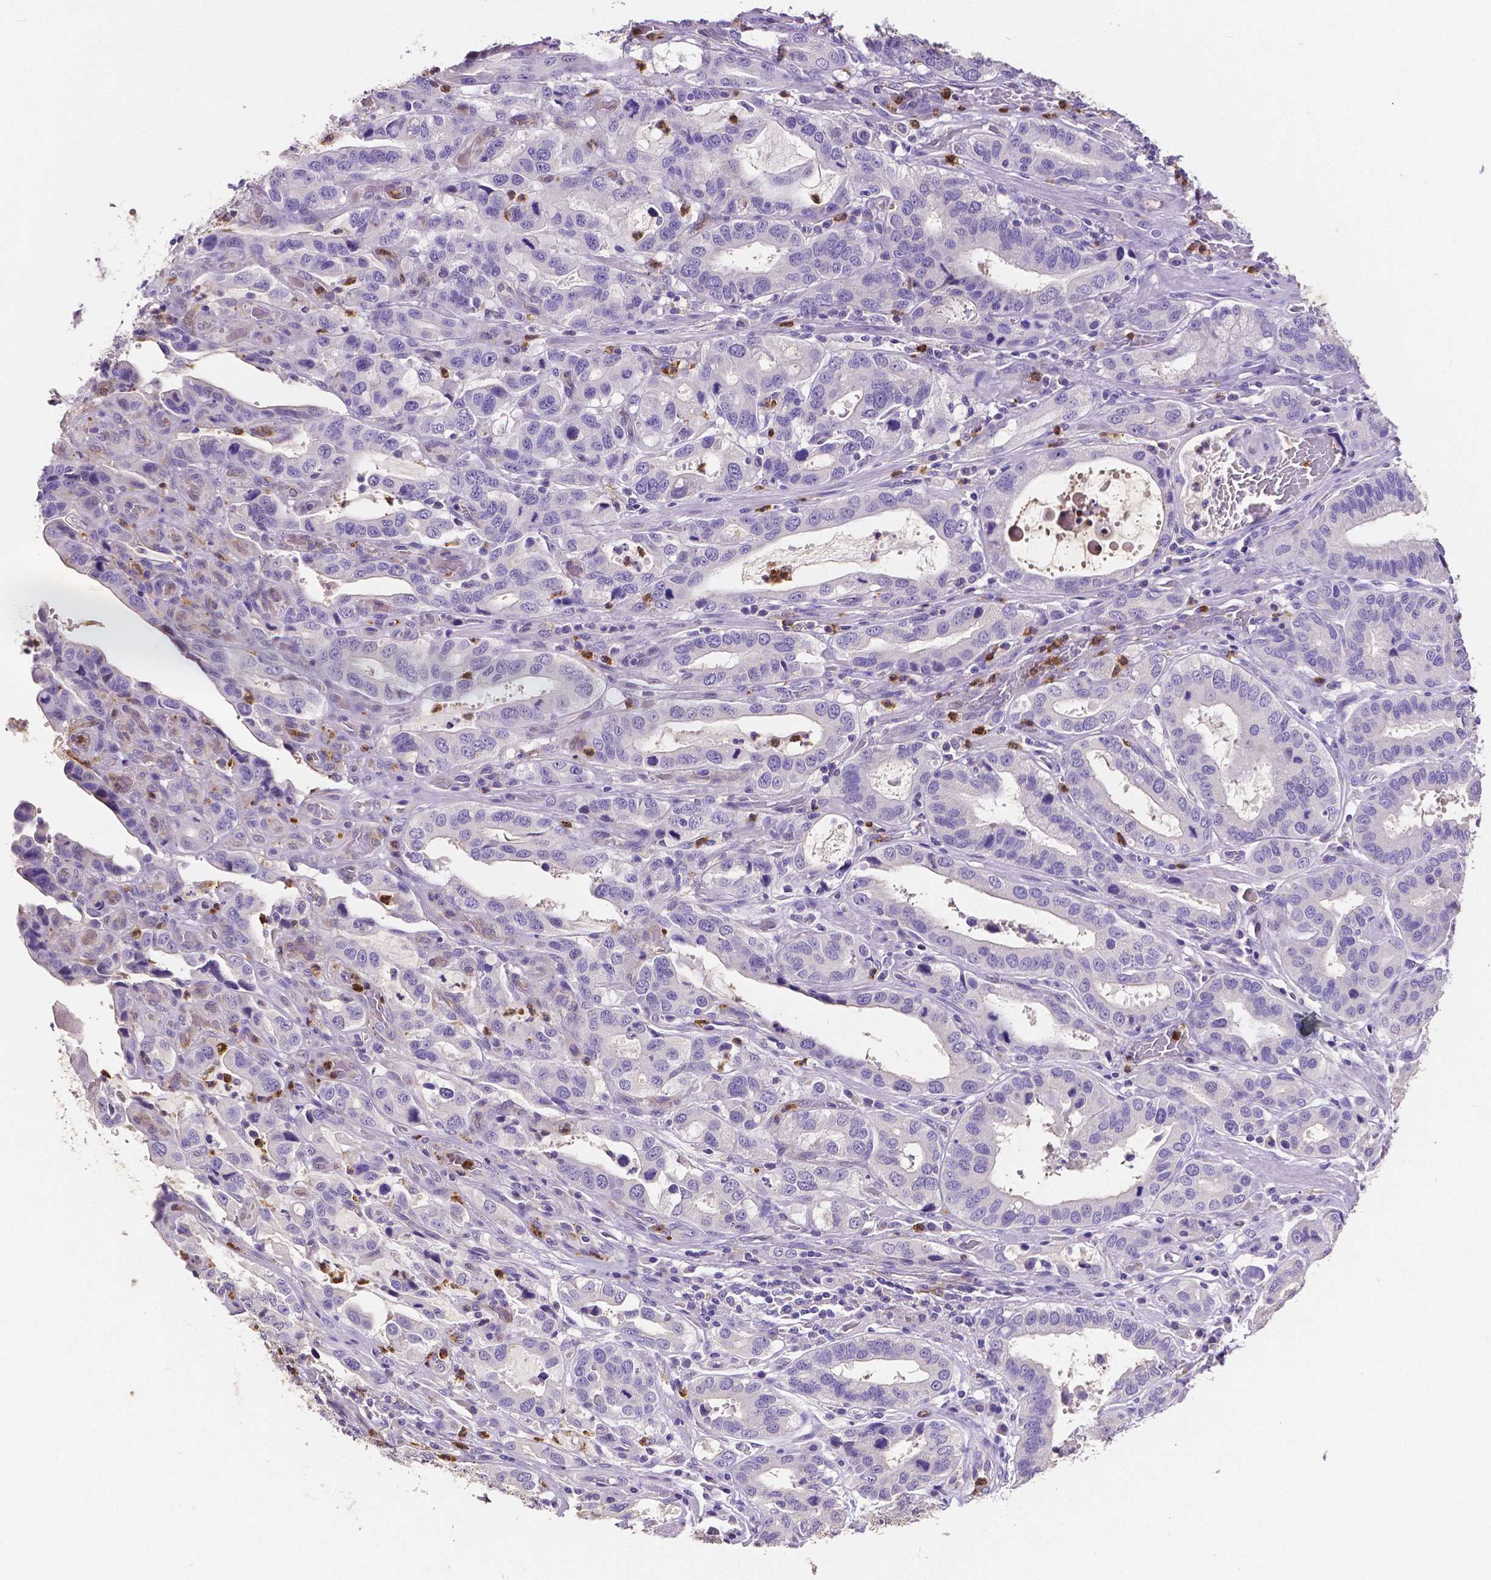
{"staining": {"intensity": "negative", "quantity": "none", "location": "none"}, "tissue": "stomach cancer", "cell_type": "Tumor cells", "image_type": "cancer", "snomed": [{"axis": "morphology", "description": "Adenocarcinoma, NOS"}, {"axis": "topography", "description": "Stomach, lower"}], "caption": "Adenocarcinoma (stomach) was stained to show a protein in brown. There is no significant expression in tumor cells.", "gene": "MMP9", "patient": {"sex": "female", "age": 76}}